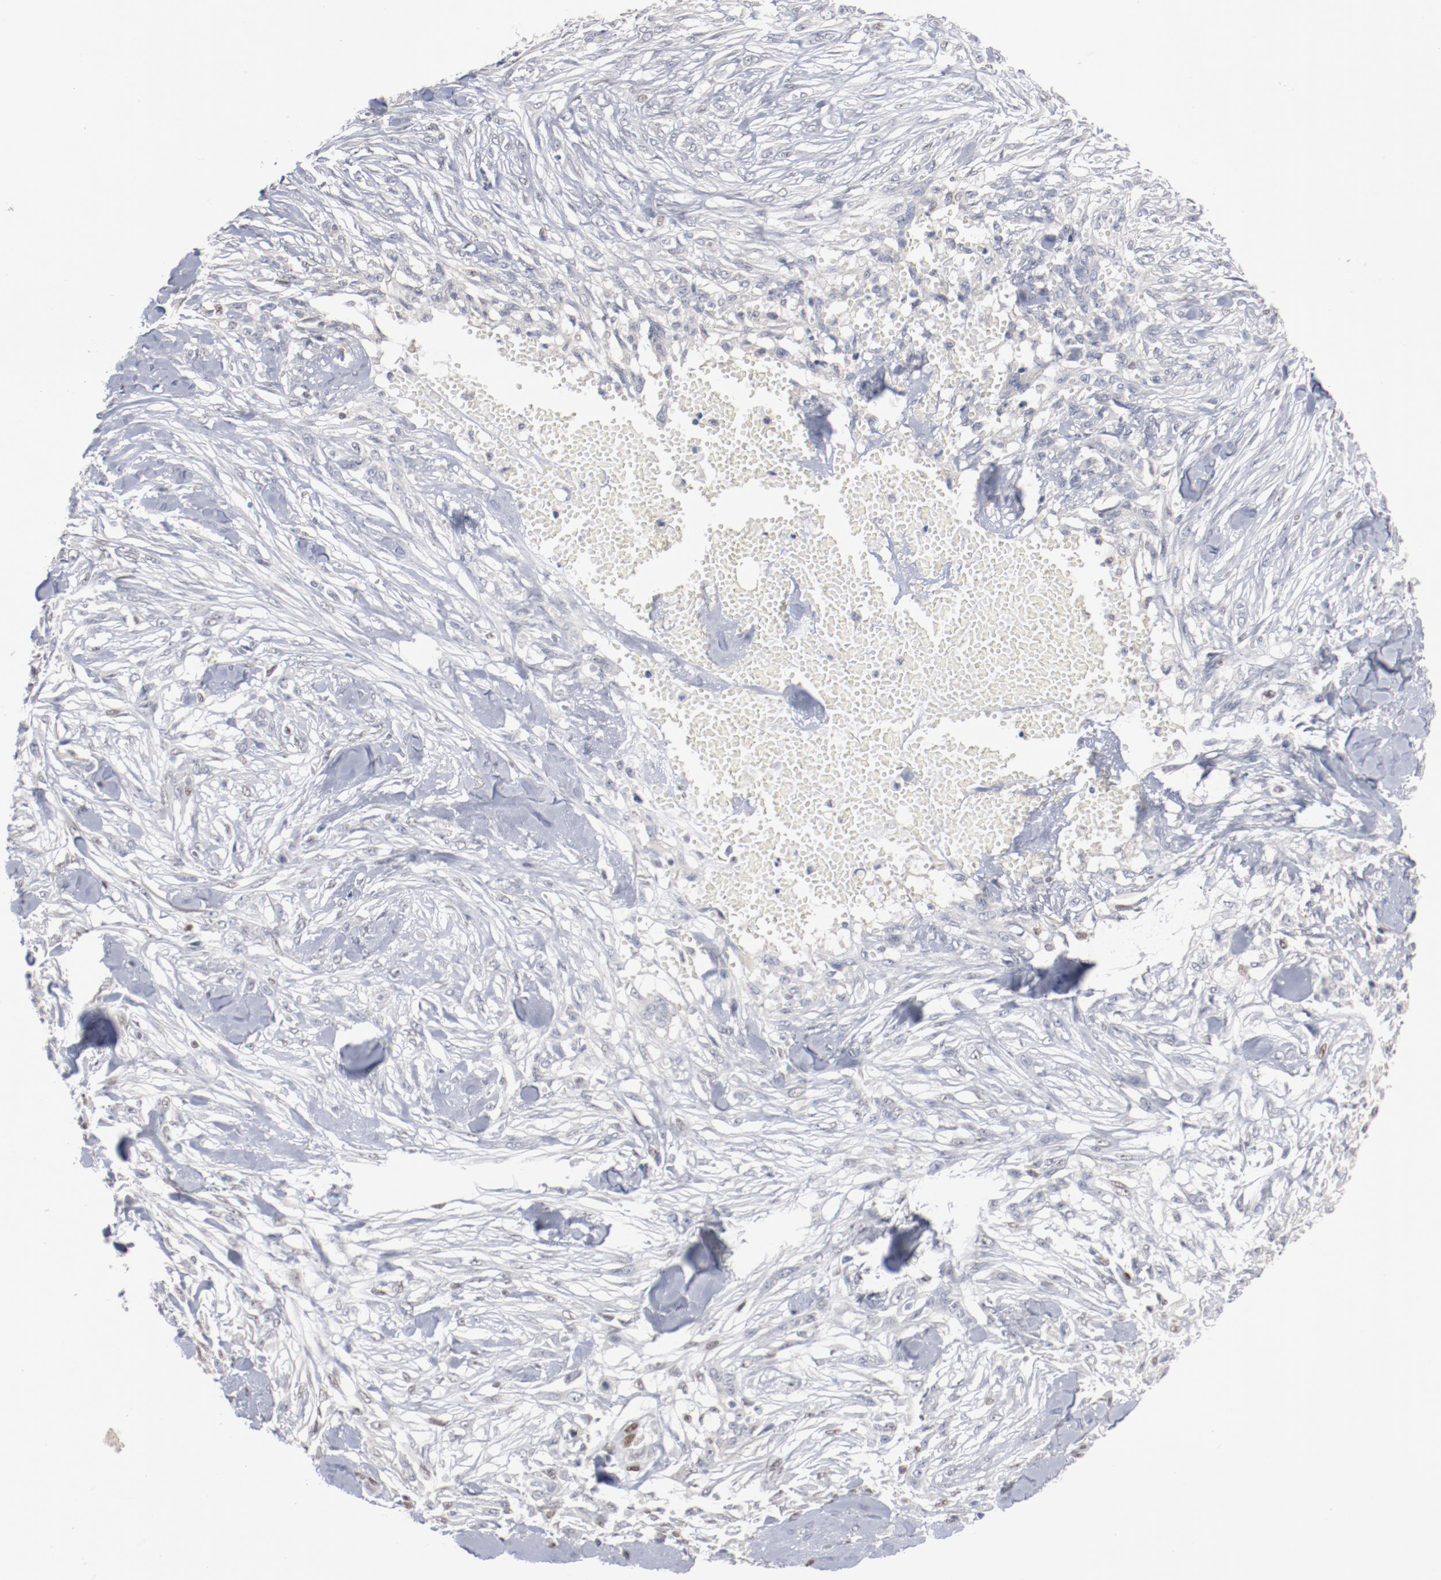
{"staining": {"intensity": "negative", "quantity": "none", "location": "none"}, "tissue": "skin cancer", "cell_type": "Tumor cells", "image_type": "cancer", "snomed": [{"axis": "morphology", "description": "Normal tissue, NOS"}, {"axis": "morphology", "description": "Squamous cell carcinoma, NOS"}, {"axis": "topography", "description": "Skin"}], "caption": "Immunohistochemical staining of human skin cancer (squamous cell carcinoma) shows no significant staining in tumor cells.", "gene": "ZEB2", "patient": {"sex": "female", "age": 59}}